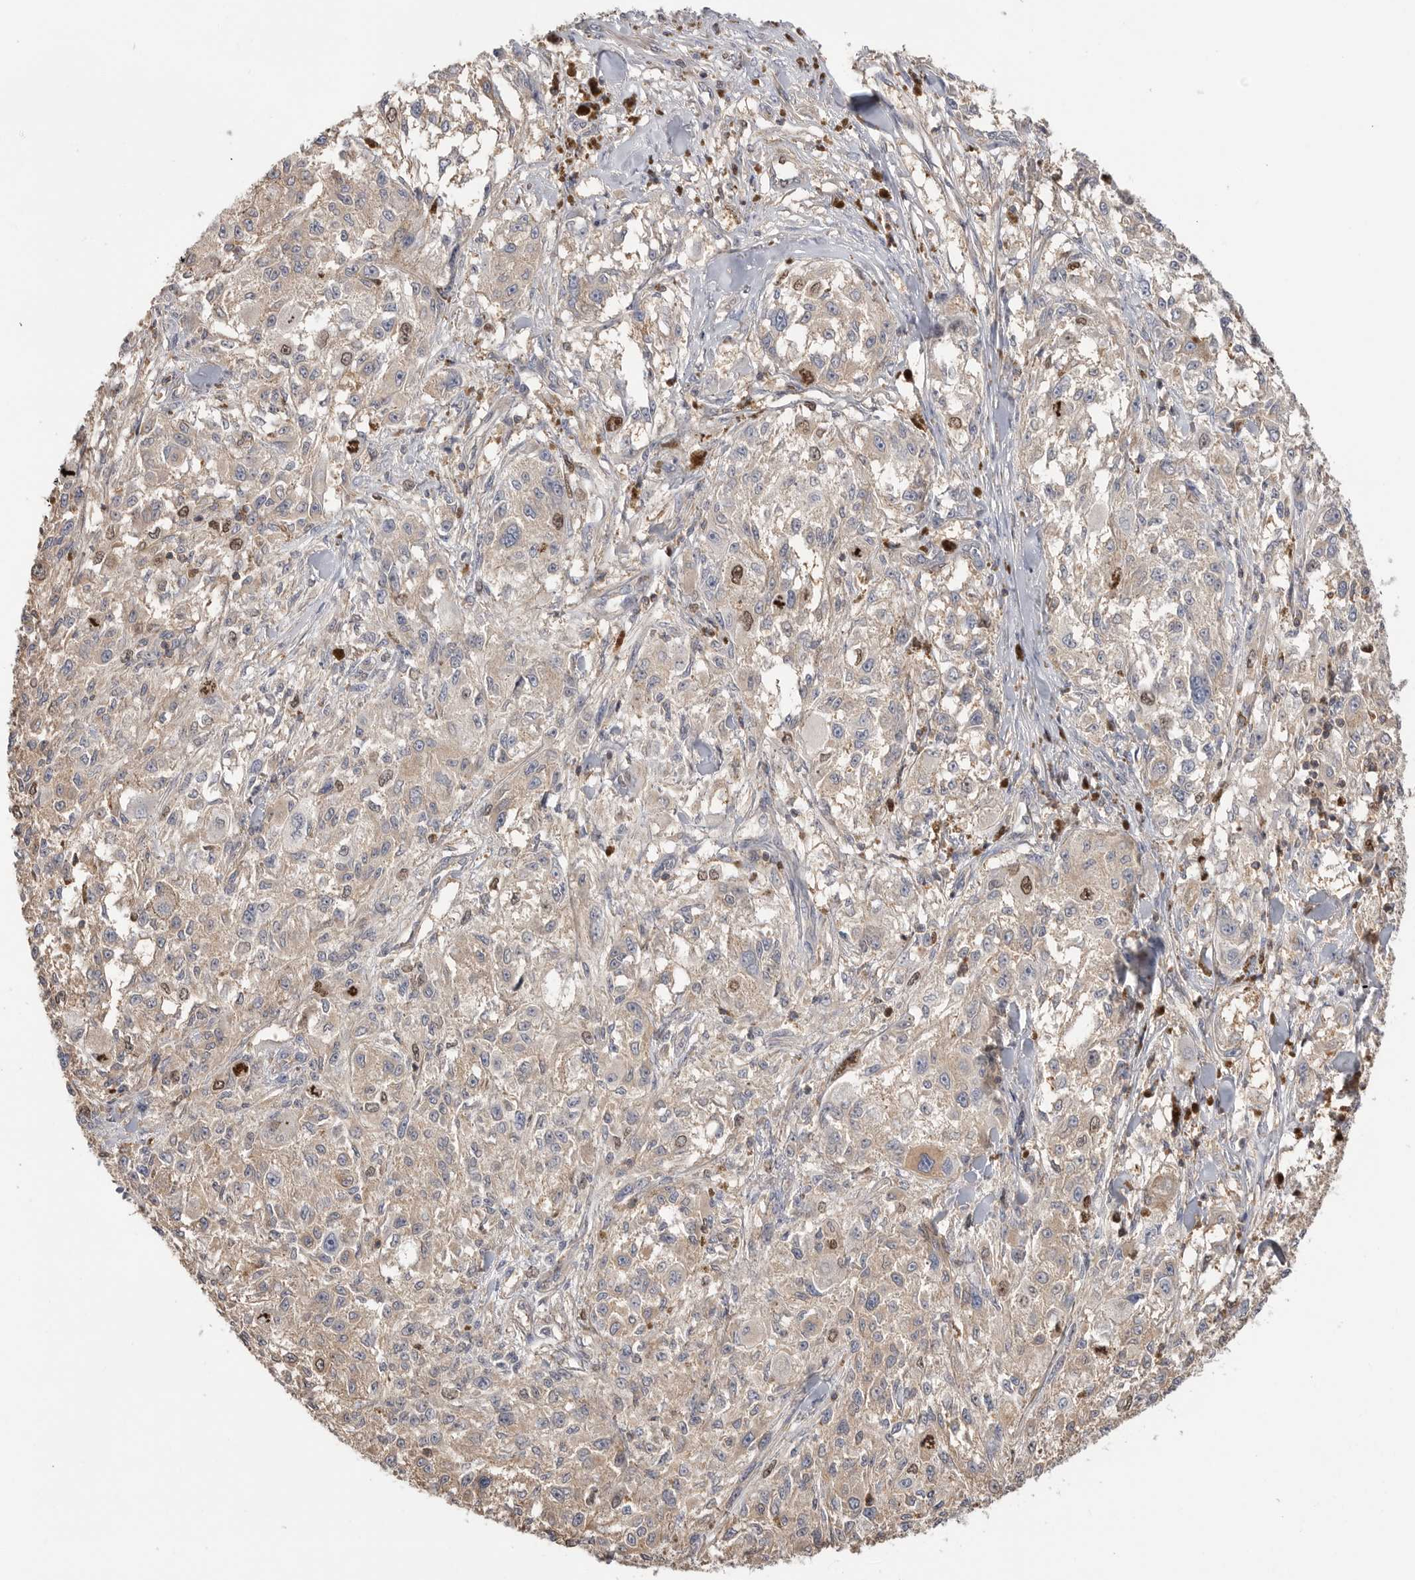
{"staining": {"intensity": "strong", "quantity": "<25%", "location": "cytoplasmic/membranous,nuclear"}, "tissue": "melanoma", "cell_type": "Tumor cells", "image_type": "cancer", "snomed": [{"axis": "morphology", "description": "Necrosis, NOS"}, {"axis": "morphology", "description": "Malignant melanoma, NOS"}, {"axis": "topography", "description": "Skin"}], "caption": "Melanoma was stained to show a protein in brown. There is medium levels of strong cytoplasmic/membranous and nuclear staining in about <25% of tumor cells. Using DAB (3,3'-diaminobenzidine) (brown) and hematoxylin (blue) stains, captured at high magnification using brightfield microscopy.", "gene": "TOP2A", "patient": {"sex": "female", "age": 87}}